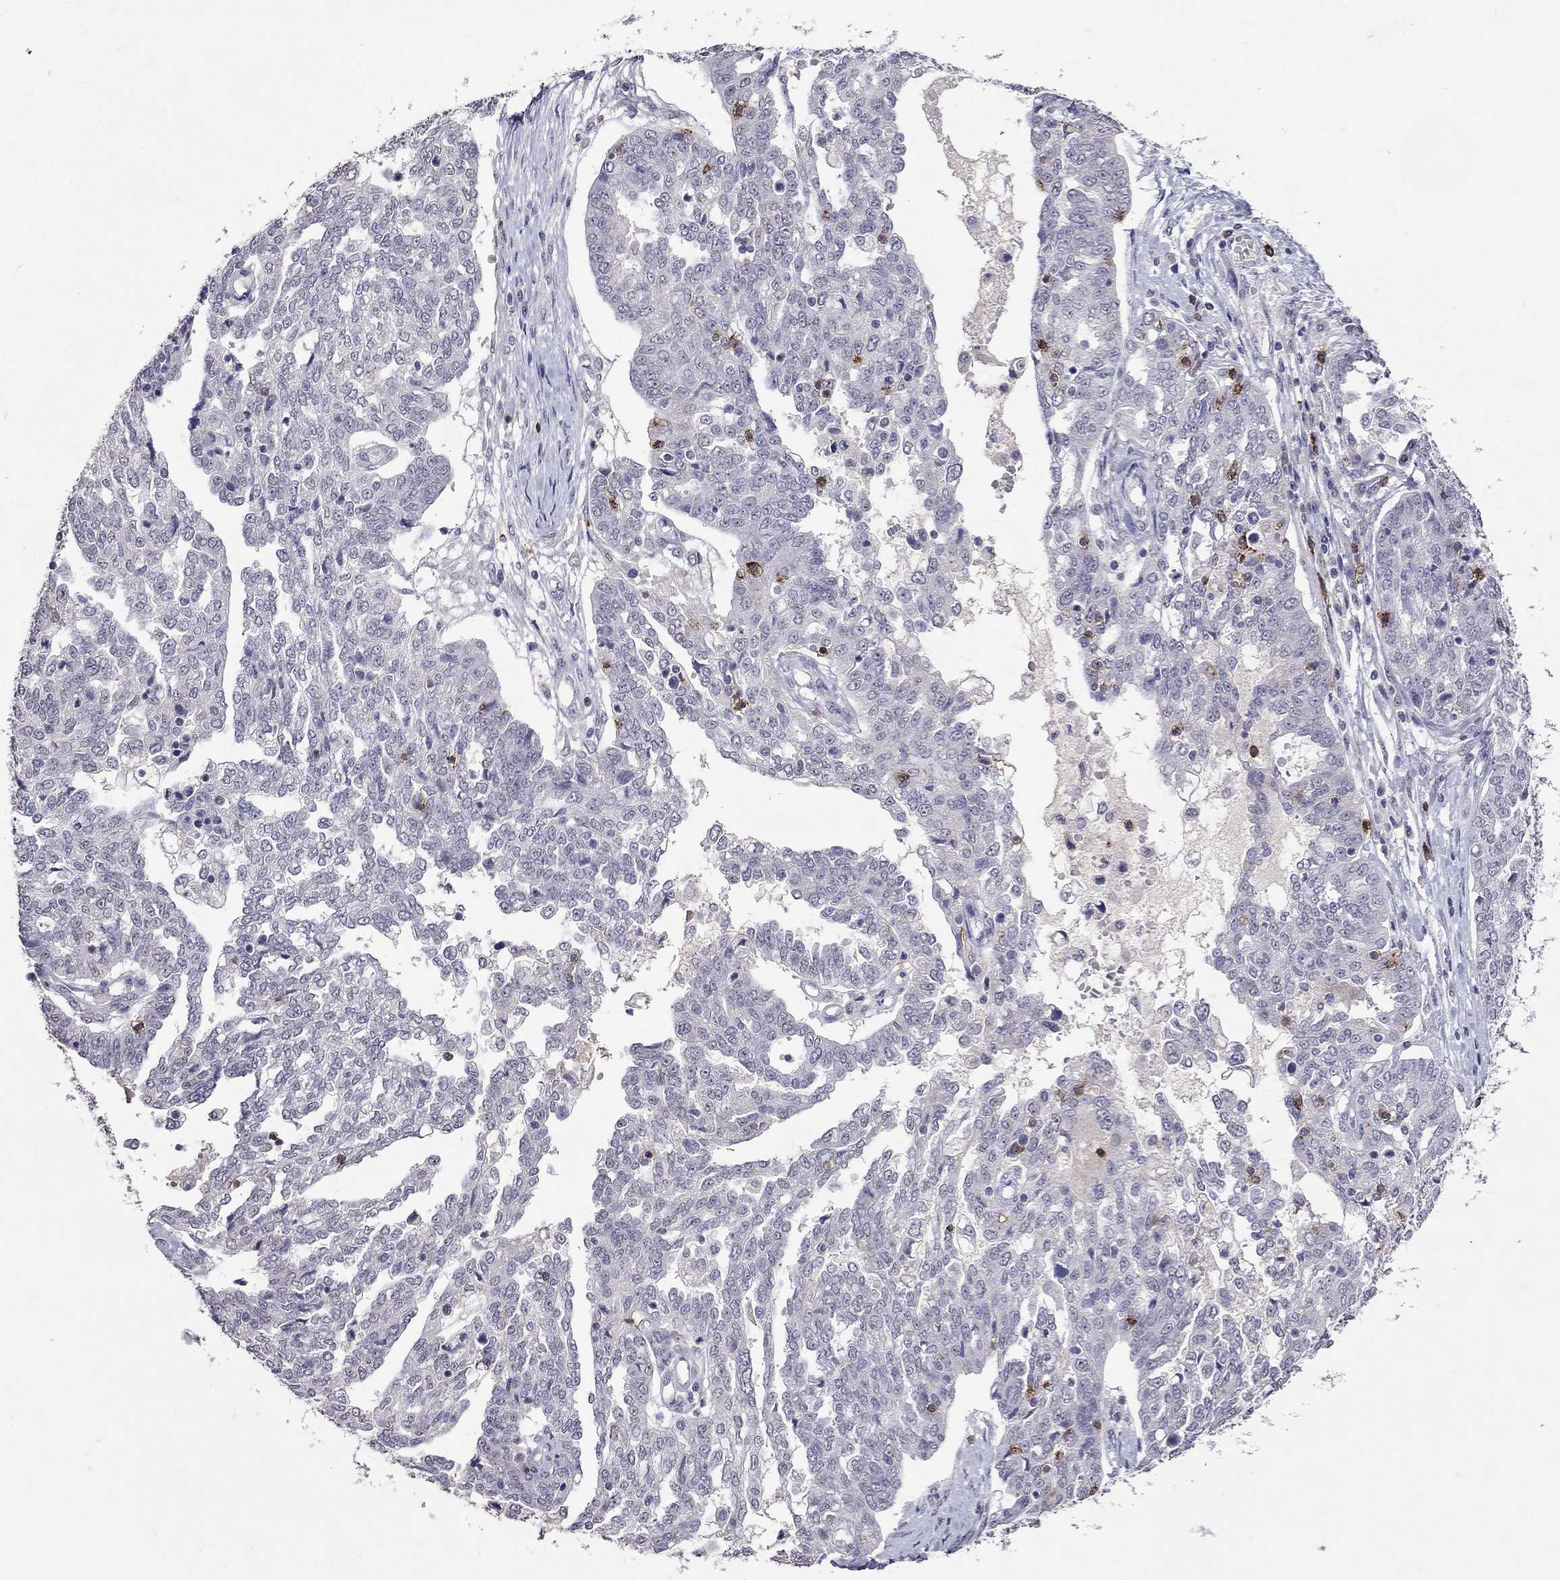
{"staining": {"intensity": "negative", "quantity": "none", "location": "none"}, "tissue": "ovarian cancer", "cell_type": "Tumor cells", "image_type": "cancer", "snomed": [{"axis": "morphology", "description": "Cystadenocarcinoma, serous, NOS"}, {"axis": "topography", "description": "Ovary"}], "caption": "This is an immunohistochemistry image of ovarian cancer (serous cystadenocarcinoma). There is no expression in tumor cells.", "gene": "CD8B", "patient": {"sex": "female", "age": 67}}